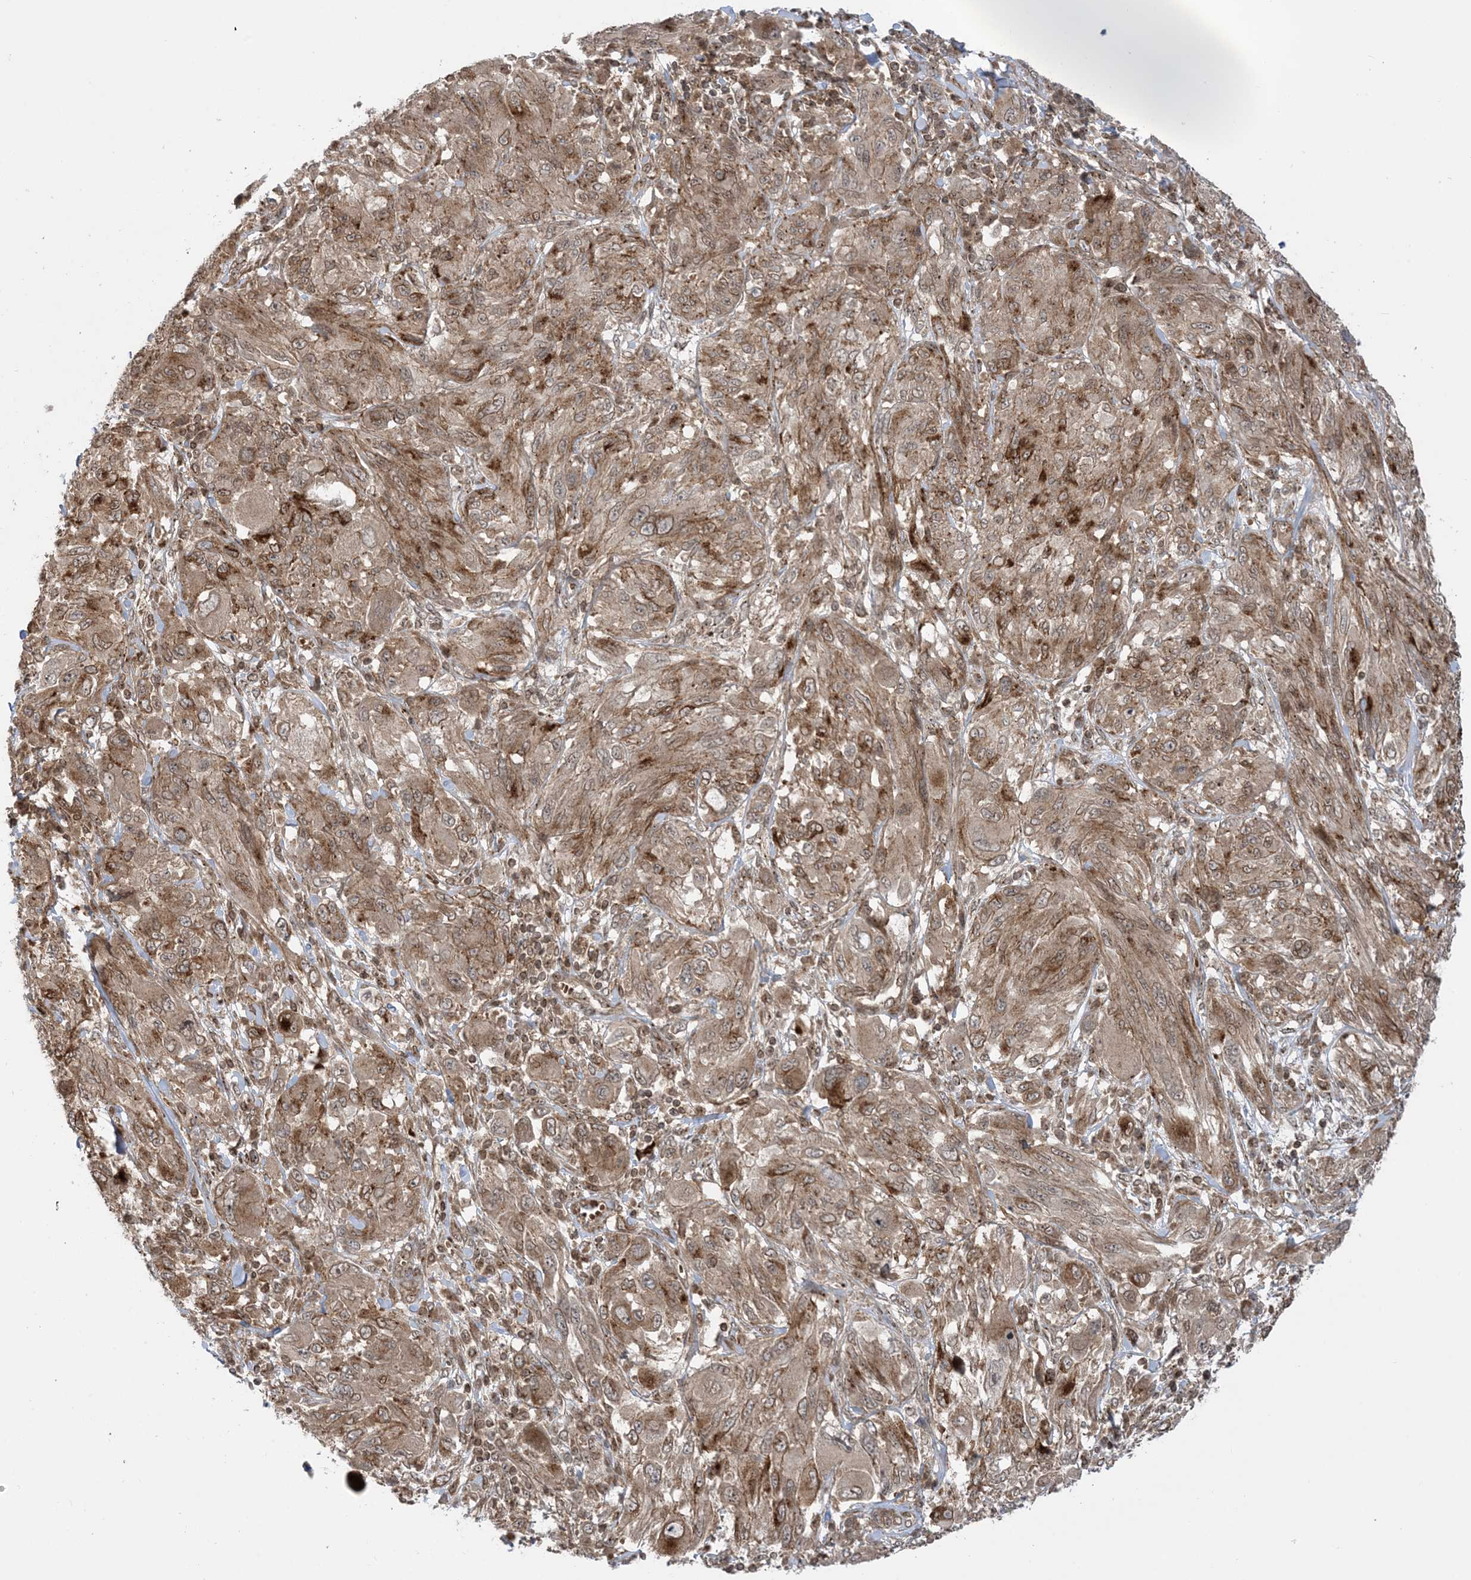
{"staining": {"intensity": "moderate", "quantity": ">75%", "location": "cytoplasmic/membranous"}, "tissue": "melanoma", "cell_type": "Tumor cells", "image_type": "cancer", "snomed": [{"axis": "morphology", "description": "Malignant melanoma, NOS"}, {"axis": "topography", "description": "Skin"}], "caption": "The micrograph exhibits staining of malignant melanoma, revealing moderate cytoplasmic/membranous protein positivity (brown color) within tumor cells. The staining was performed using DAB, with brown indicating positive protein expression. Nuclei are stained blue with hematoxylin.", "gene": "CASP4", "patient": {"sex": "female", "age": 91}}